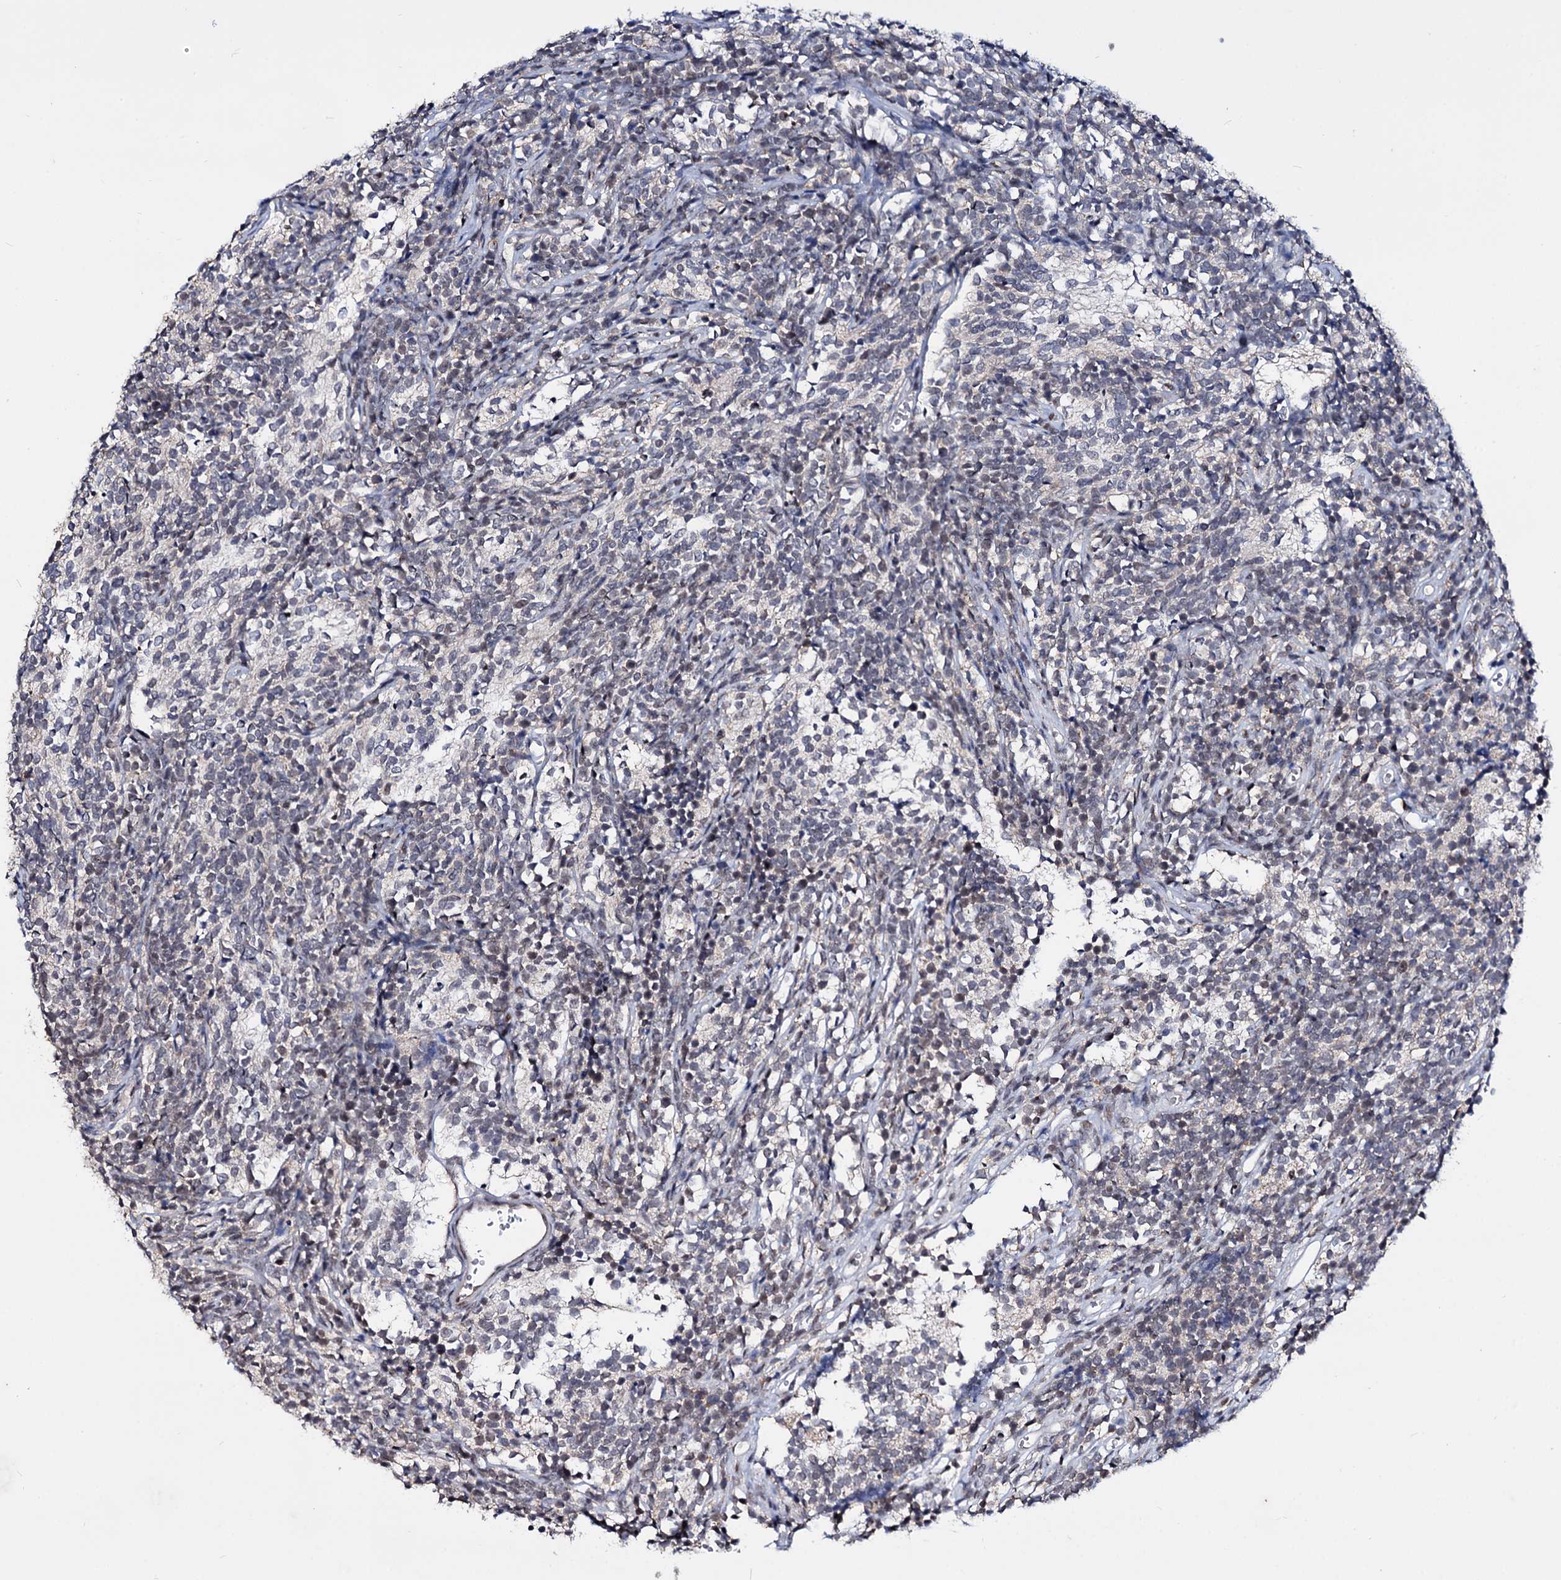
{"staining": {"intensity": "negative", "quantity": "none", "location": "none"}, "tissue": "glioma", "cell_type": "Tumor cells", "image_type": "cancer", "snomed": [{"axis": "morphology", "description": "Glioma, malignant, Low grade"}, {"axis": "topography", "description": "Brain"}], "caption": "Glioma stained for a protein using immunohistochemistry demonstrates no staining tumor cells.", "gene": "SMCHD1", "patient": {"sex": "female", "age": 1}}